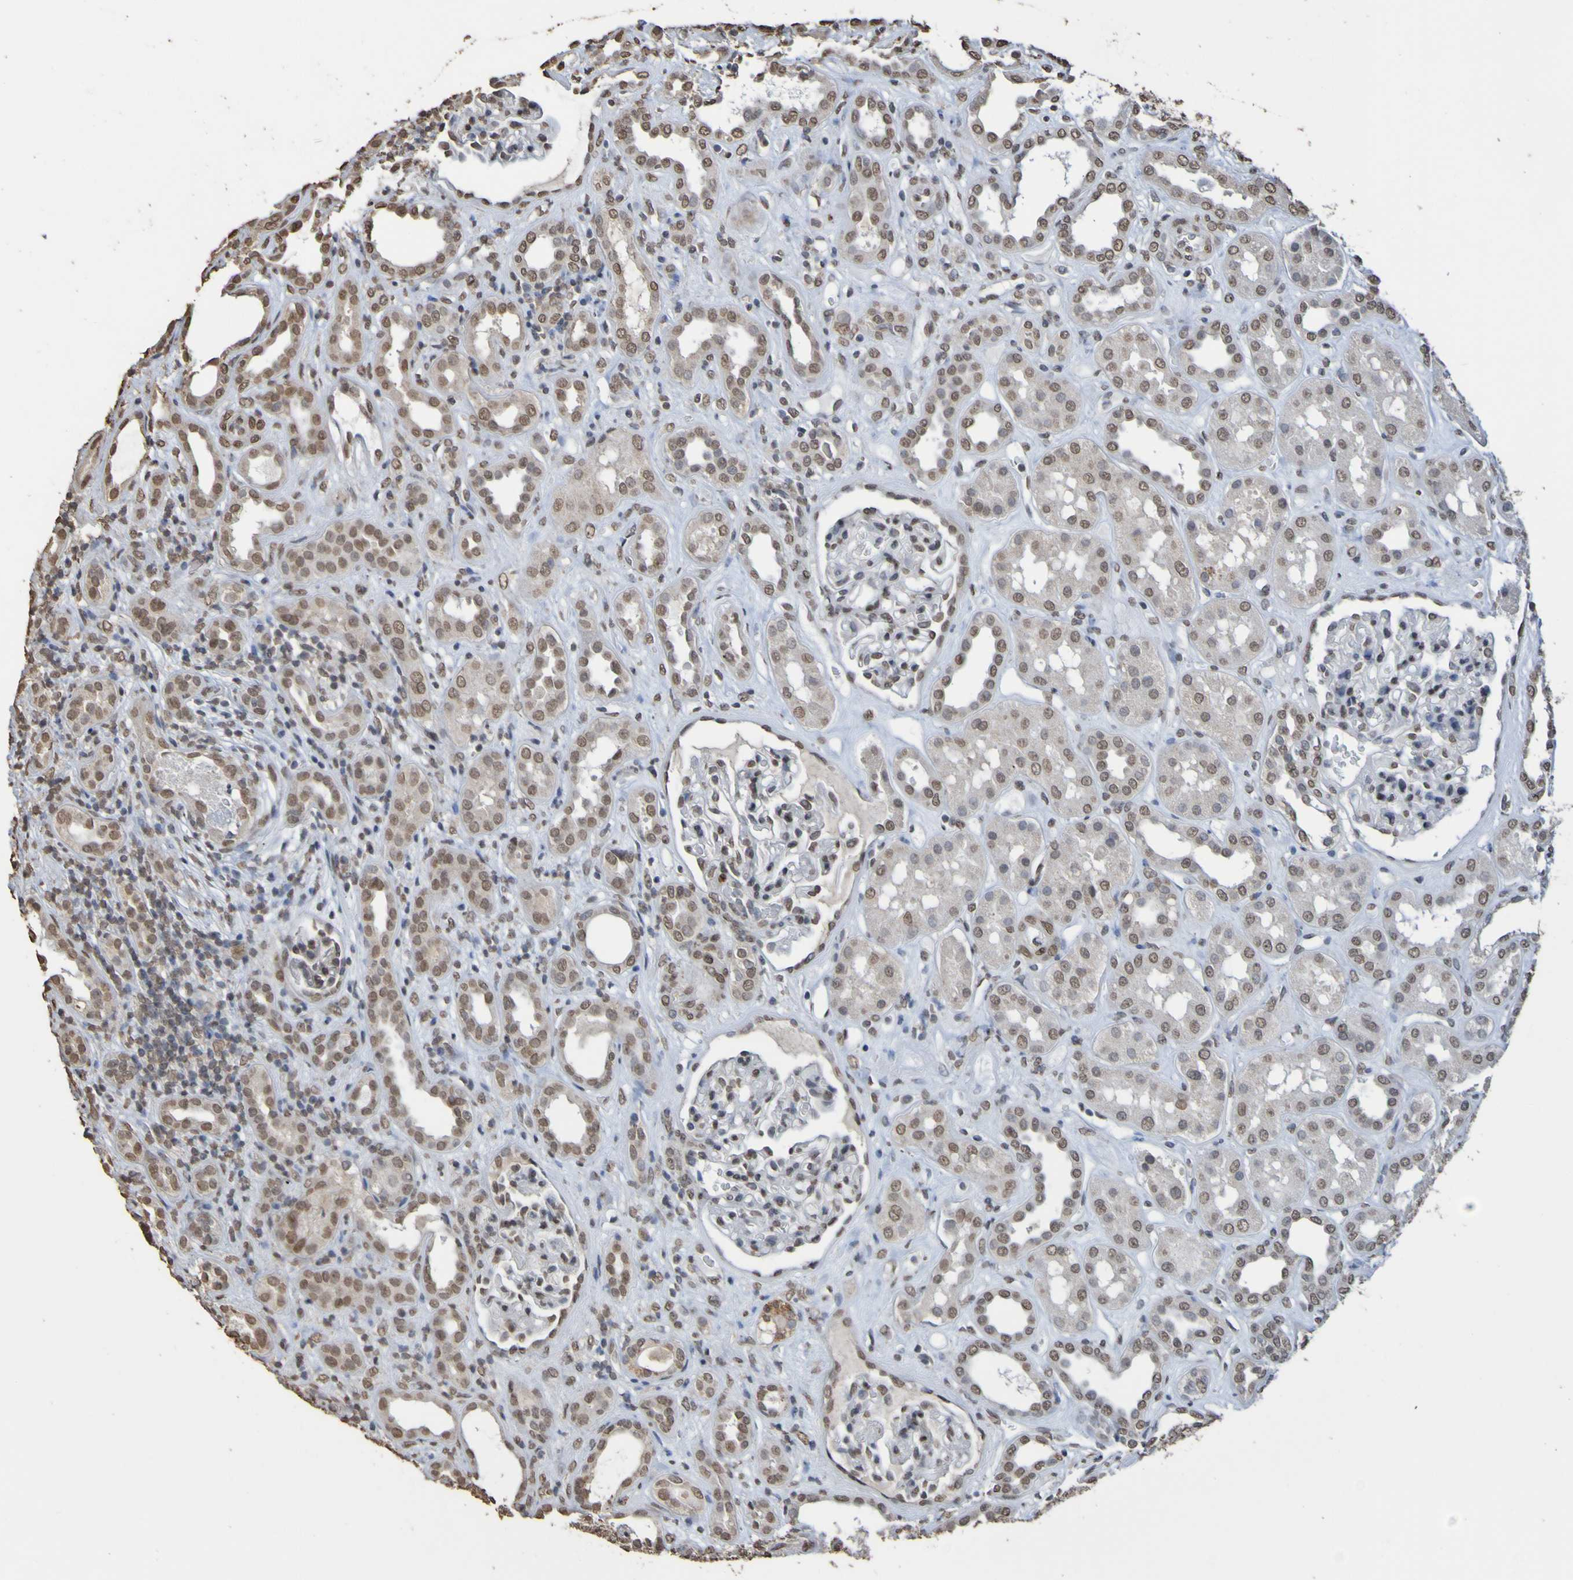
{"staining": {"intensity": "moderate", "quantity": "25%-75%", "location": "nuclear"}, "tissue": "kidney", "cell_type": "Cells in glomeruli", "image_type": "normal", "snomed": [{"axis": "morphology", "description": "Normal tissue, NOS"}, {"axis": "topography", "description": "Kidney"}], "caption": "Brown immunohistochemical staining in normal kidney exhibits moderate nuclear expression in about 25%-75% of cells in glomeruli. The staining was performed using DAB (3,3'-diaminobenzidine), with brown indicating positive protein expression. Nuclei are stained blue with hematoxylin.", "gene": "ALKBH2", "patient": {"sex": "male", "age": 59}}